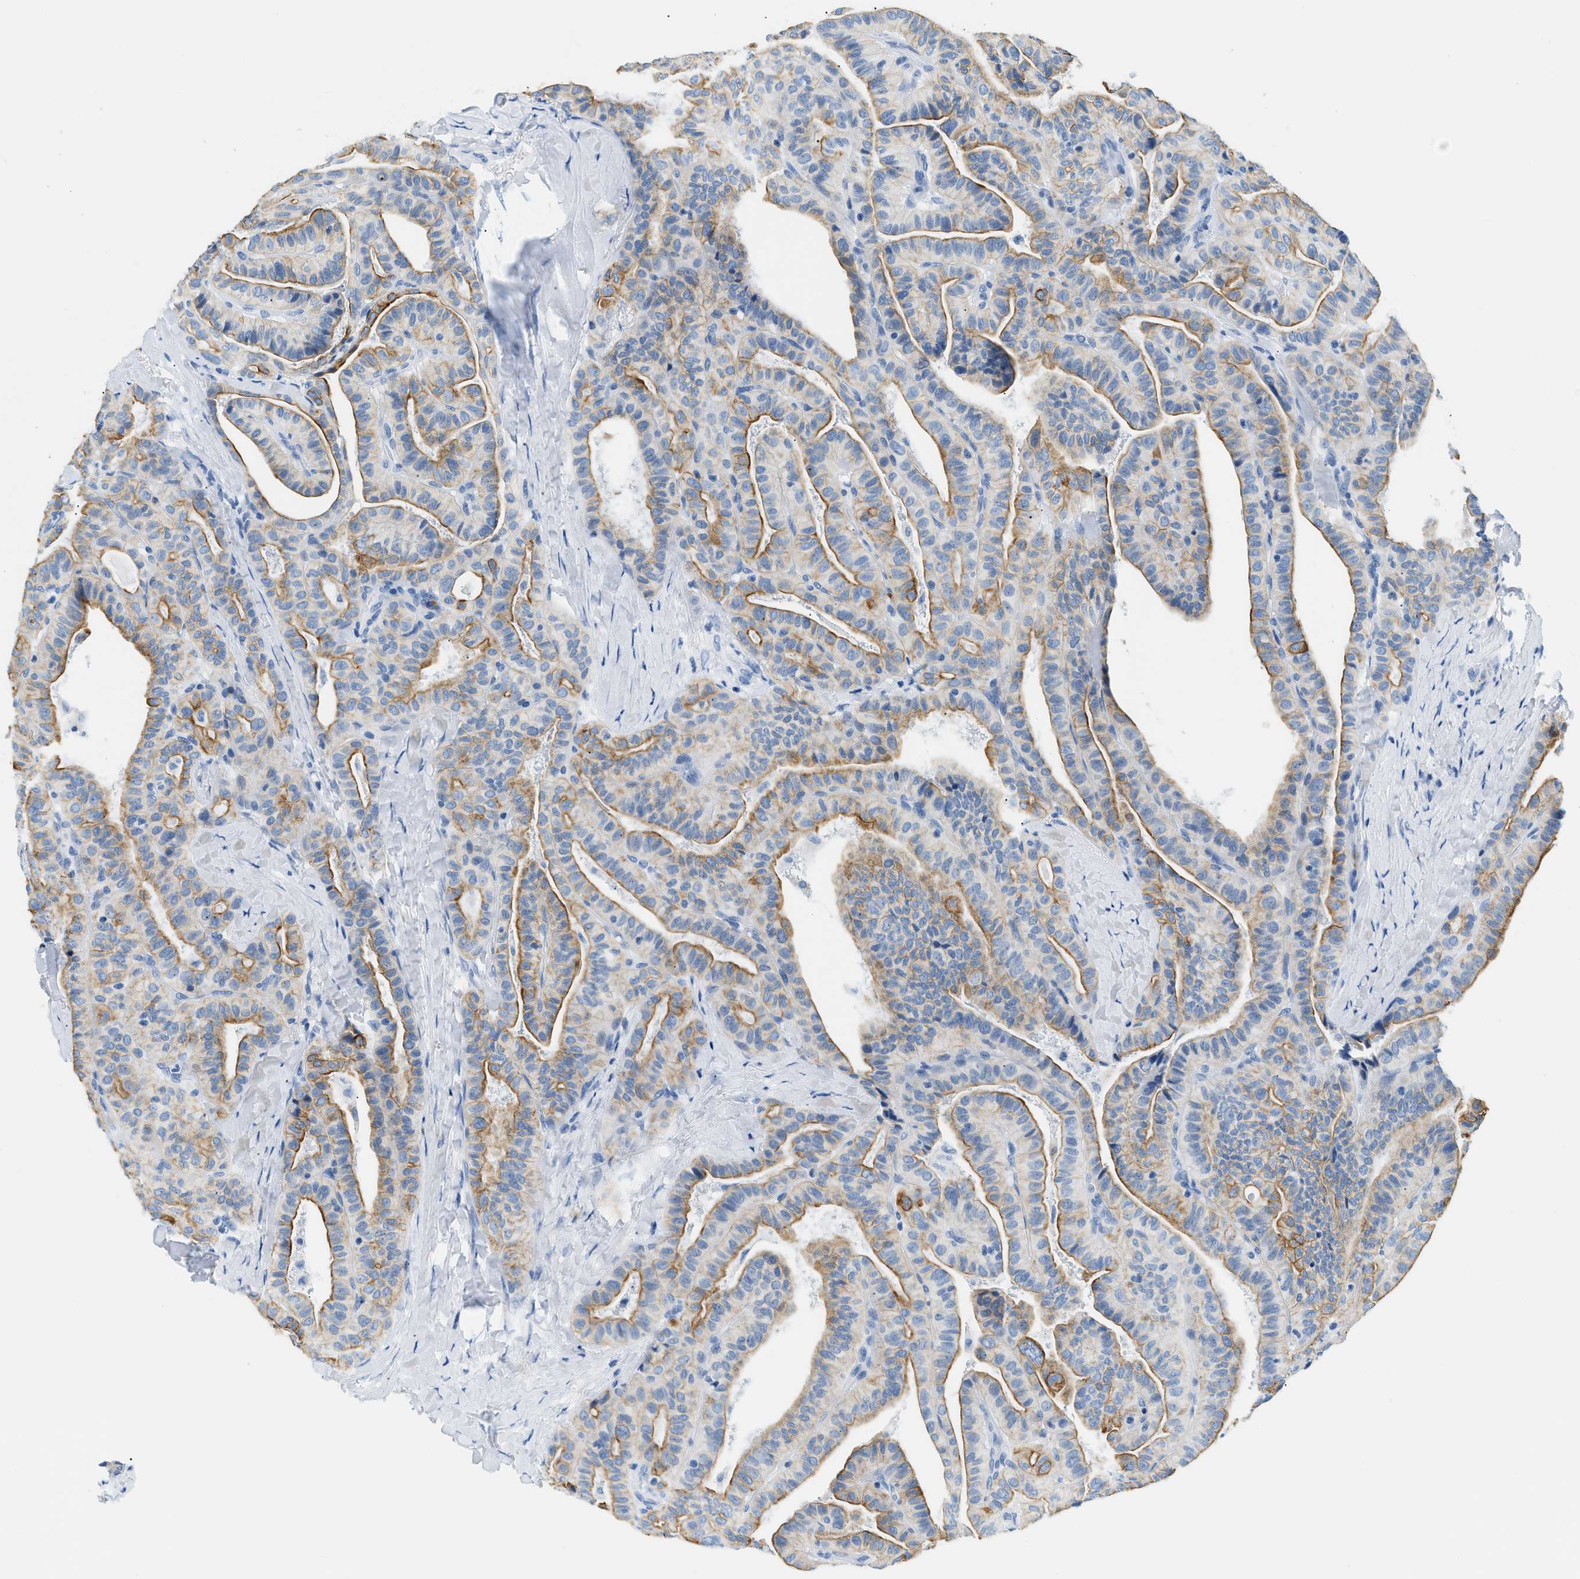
{"staining": {"intensity": "moderate", "quantity": ">75%", "location": "cytoplasmic/membranous"}, "tissue": "thyroid cancer", "cell_type": "Tumor cells", "image_type": "cancer", "snomed": [{"axis": "morphology", "description": "Papillary adenocarcinoma, NOS"}, {"axis": "topography", "description": "Thyroid gland"}], "caption": "Protein staining of thyroid cancer tissue shows moderate cytoplasmic/membranous expression in about >75% of tumor cells.", "gene": "STXBP2", "patient": {"sex": "male", "age": 77}}